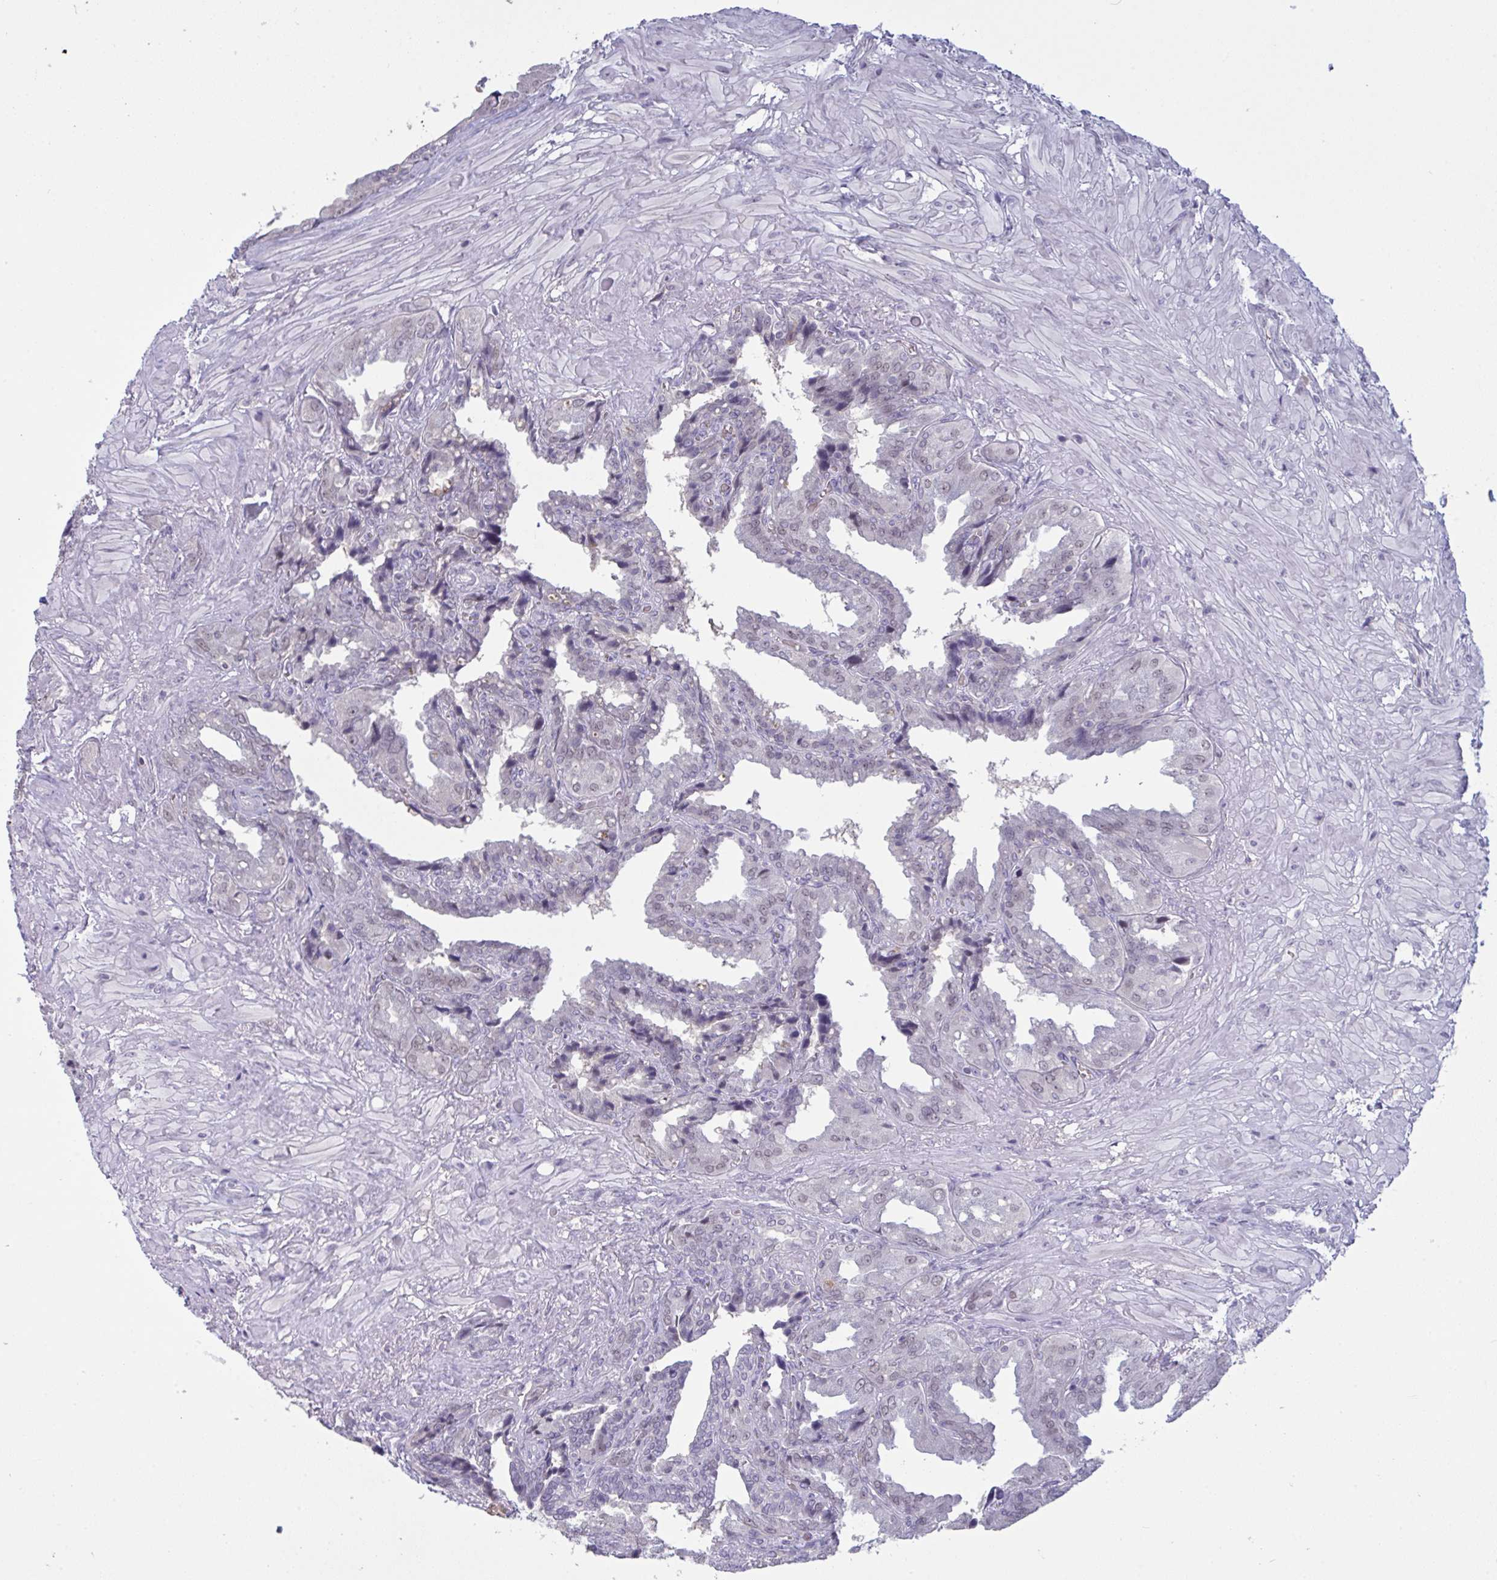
{"staining": {"intensity": "negative", "quantity": "none", "location": "none"}, "tissue": "seminal vesicle", "cell_type": "Glandular cells", "image_type": "normal", "snomed": [{"axis": "morphology", "description": "Normal tissue, NOS"}, {"axis": "topography", "description": "Seminal veicle"}], "caption": "High power microscopy histopathology image of an IHC photomicrograph of benign seminal vesicle, revealing no significant positivity in glandular cells. The staining was performed using DAB (3,3'-diaminobenzidine) to visualize the protein expression in brown, while the nuclei were stained in blue with hematoxylin (Magnification: 20x).", "gene": "ZNF784", "patient": {"sex": "male", "age": 55}}